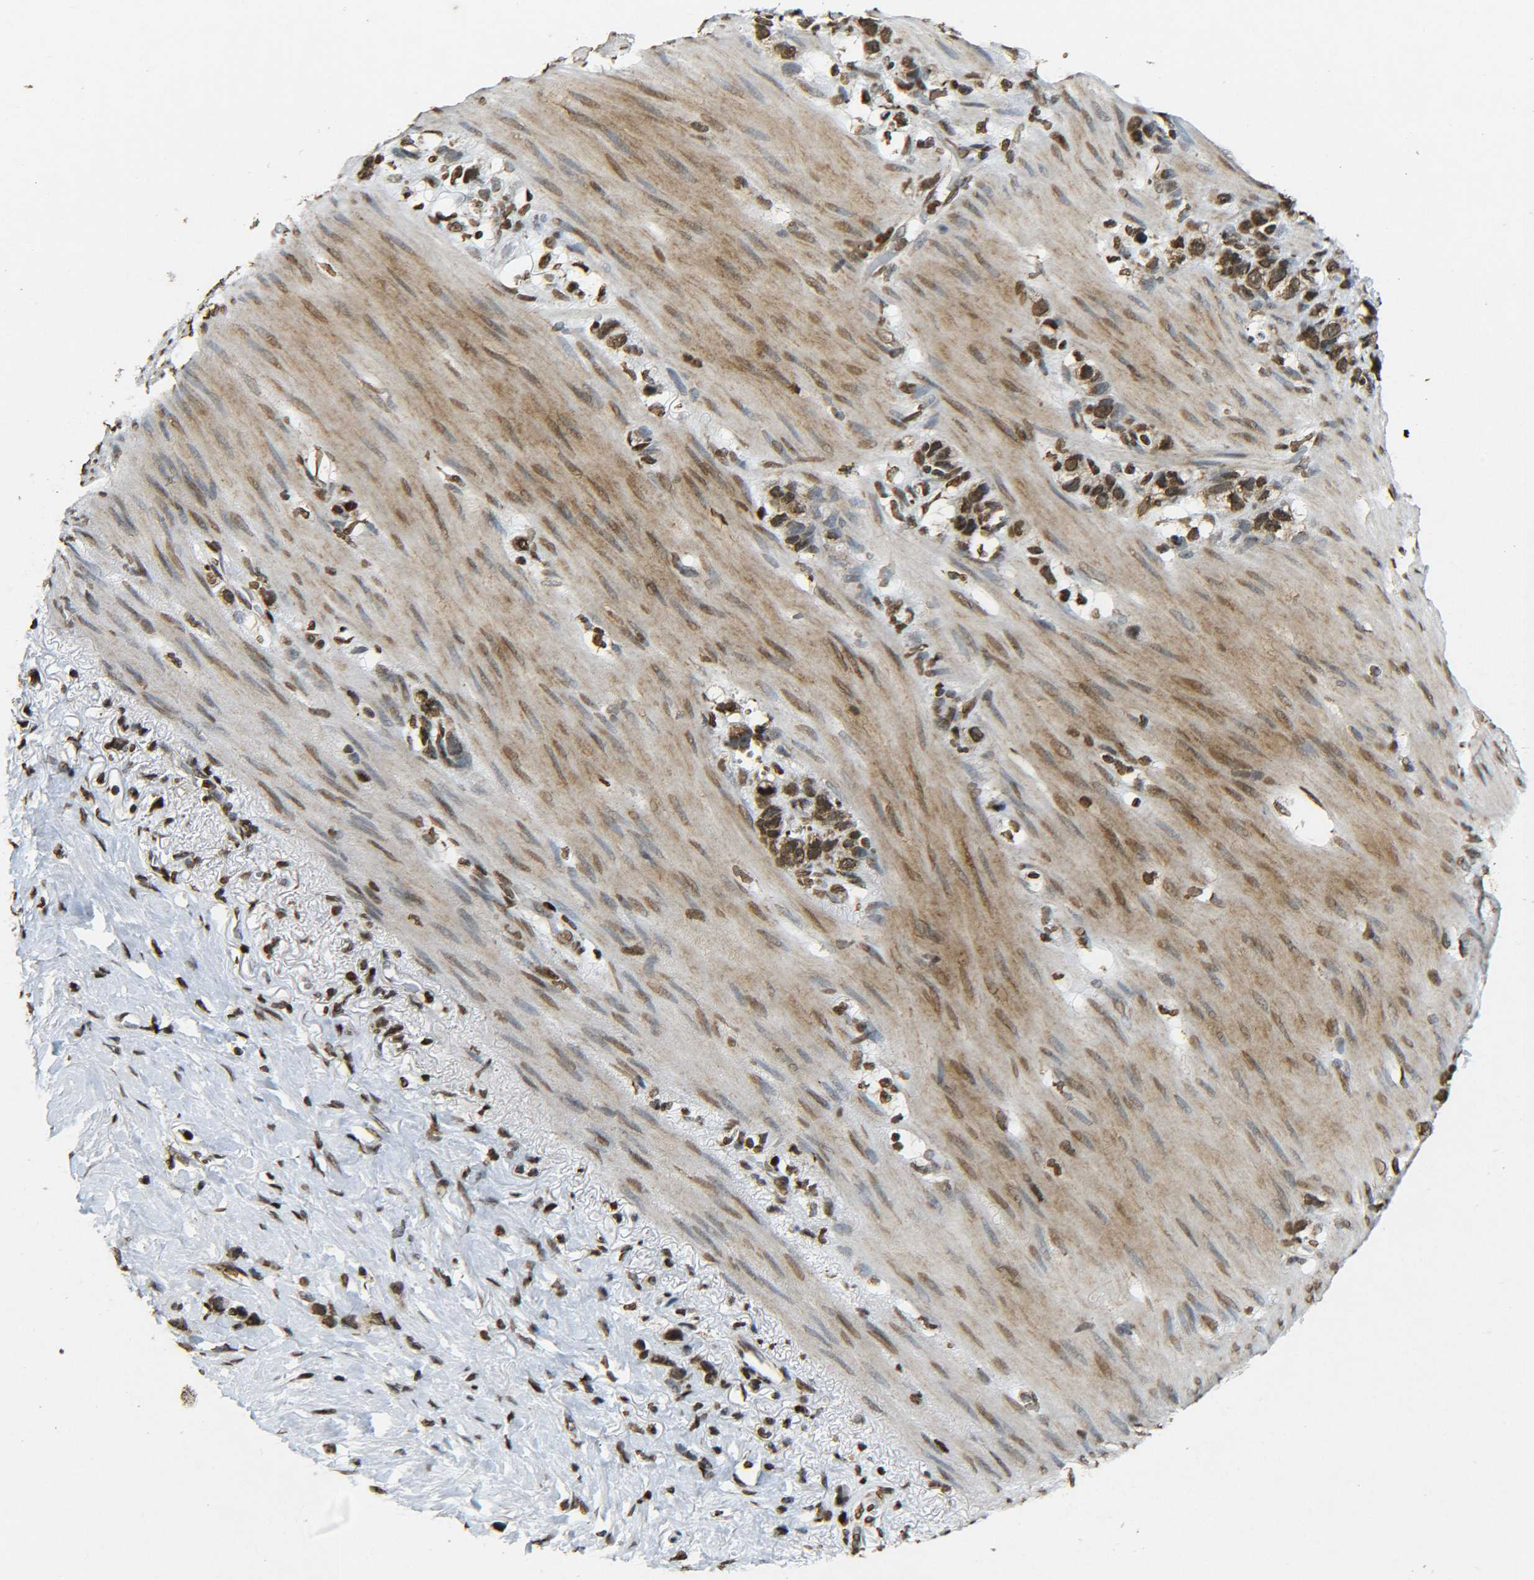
{"staining": {"intensity": "moderate", "quantity": ">75%", "location": "nuclear"}, "tissue": "stomach cancer", "cell_type": "Tumor cells", "image_type": "cancer", "snomed": [{"axis": "morphology", "description": "Normal tissue, NOS"}, {"axis": "morphology", "description": "Adenocarcinoma, NOS"}, {"axis": "morphology", "description": "Adenocarcinoma, High grade"}, {"axis": "topography", "description": "Stomach, upper"}, {"axis": "topography", "description": "Stomach"}], "caption": "This histopathology image shows immunohistochemistry (IHC) staining of human adenocarcinoma (high-grade) (stomach), with medium moderate nuclear positivity in about >75% of tumor cells.", "gene": "NEUROG2", "patient": {"sex": "female", "age": 65}}